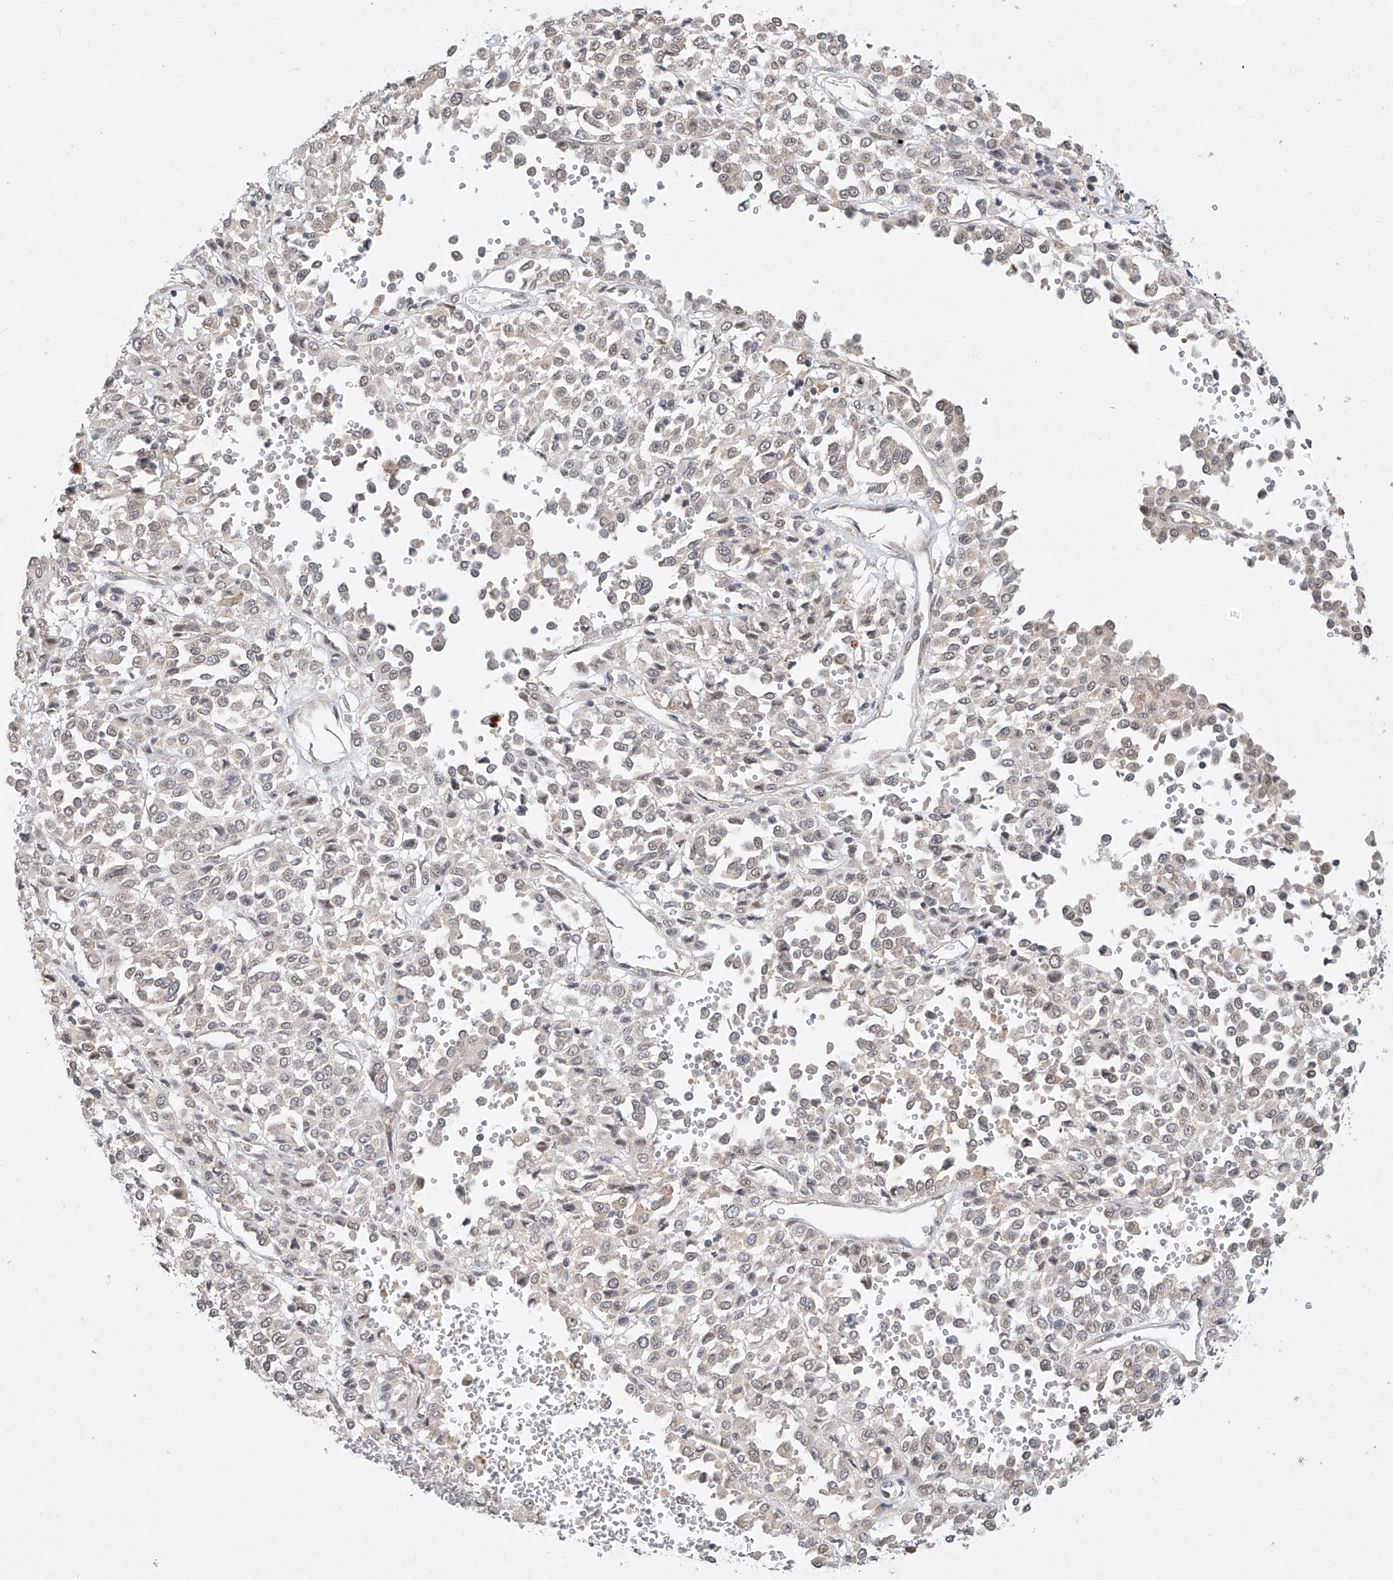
{"staining": {"intensity": "negative", "quantity": "none", "location": "none"}, "tissue": "melanoma", "cell_type": "Tumor cells", "image_type": "cancer", "snomed": [{"axis": "morphology", "description": "Malignant melanoma, Metastatic site"}, {"axis": "topography", "description": "Pancreas"}], "caption": "Melanoma was stained to show a protein in brown. There is no significant expression in tumor cells.", "gene": "TASP1", "patient": {"sex": "female", "age": 30}}